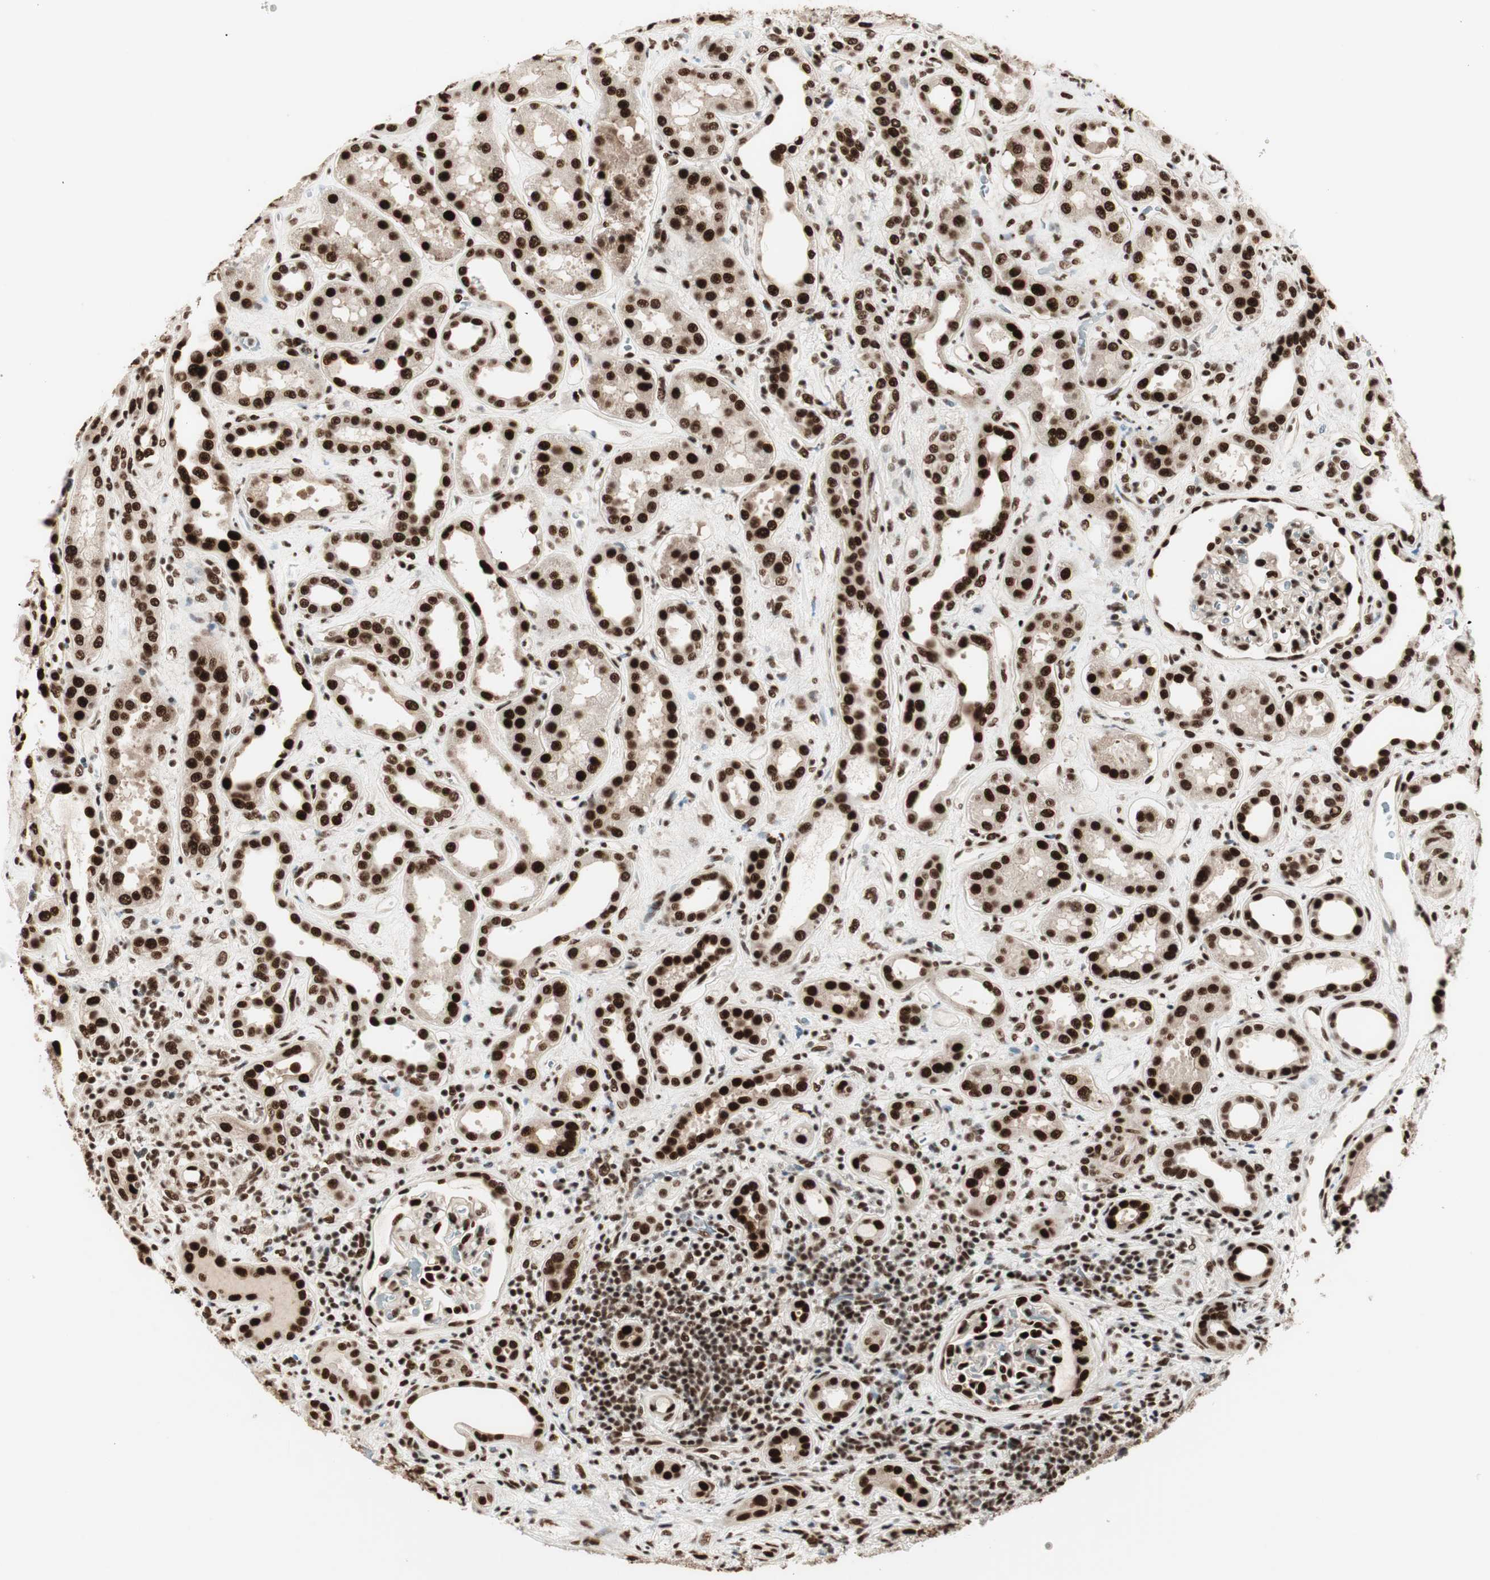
{"staining": {"intensity": "strong", "quantity": ">75%", "location": "nuclear"}, "tissue": "kidney", "cell_type": "Cells in glomeruli", "image_type": "normal", "snomed": [{"axis": "morphology", "description": "Normal tissue, NOS"}, {"axis": "topography", "description": "Kidney"}], "caption": "This histopathology image reveals immunohistochemistry (IHC) staining of normal kidney, with high strong nuclear positivity in approximately >75% of cells in glomeruli.", "gene": "HEXIM1", "patient": {"sex": "male", "age": 59}}